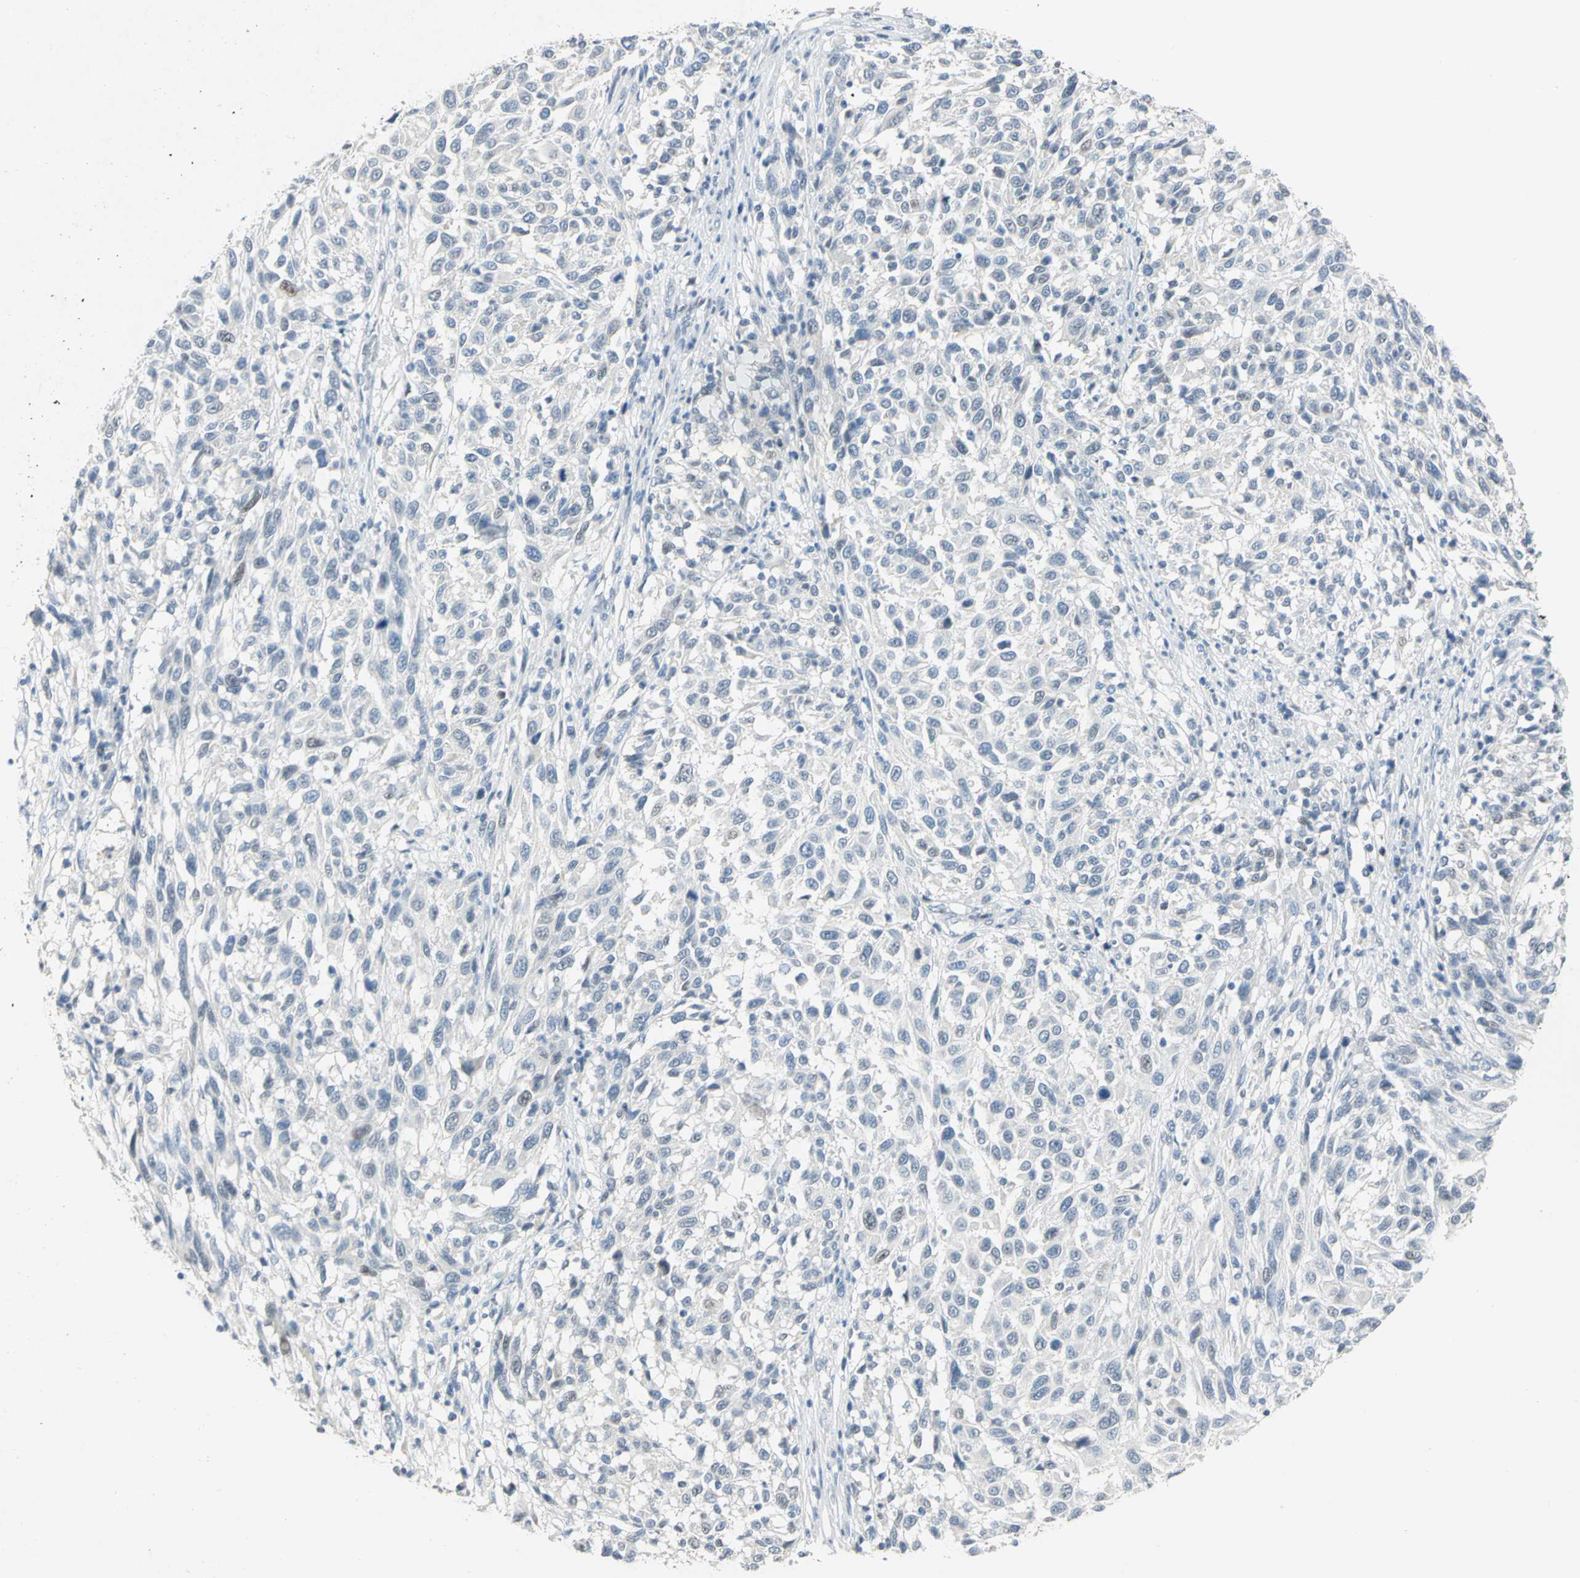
{"staining": {"intensity": "weak", "quantity": "<25%", "location": "nuclear"}, "tissue": "melanoma", "cell_type": "Tumor cells", "image_type": "cancer", "snomed": [{"axis": "morphology", "description": "Malignant melanoma, Metastatic site"}, {"axis": "topography", "description": "Lymph node"}], "caption": "IHC photomicrograph of neoplastic tissue: human malignant melanoma (metastatic site) stained with DAB (3,3'-diaminobenzidine) reveals no significant protein expression in tumor cells.", "gene": "NAB2", "patient": {"sex": "male", "age": 61}}